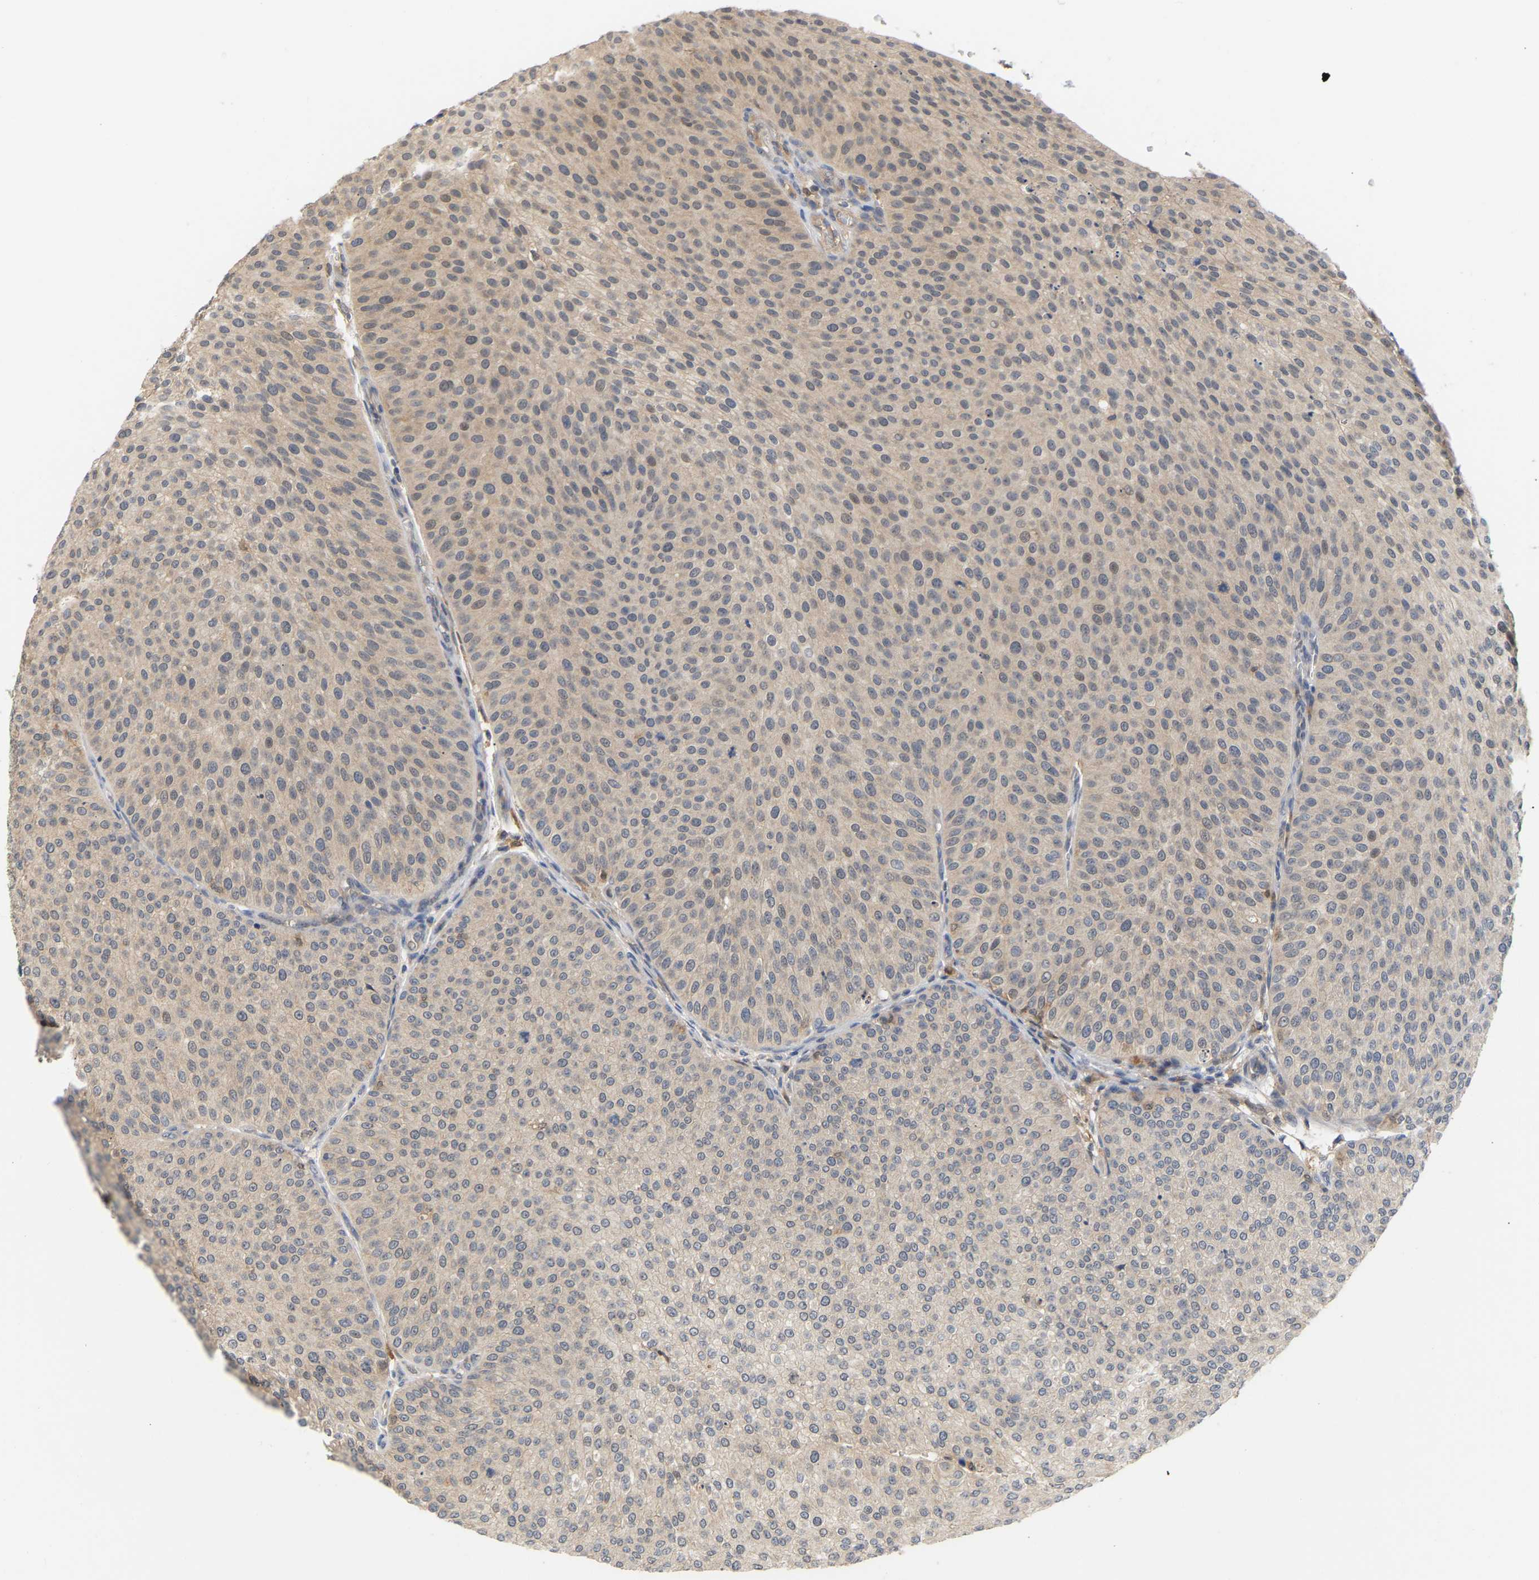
{"staining": {"intensity": "weak", "quantity": "<25%", "location": "cytoplasmic/membranous"}, "tissue": "urothelial cancer", "cell_type": "Tumor cells", "image_type": "cancer", "snomed": [{"axis": "morphology", "description": "Urothelial carcinoma, Low grade"}, {"axis": "topography", "description": "Smooth muscle"}, {"axis": "topography", "description": "Urinary bladder"}], "caption": "Tumor cells show no significant expression in urothelial carcinoma (low-grade).", "gene": "TPMT", "patient": {"sex": "male", "age": 60}}